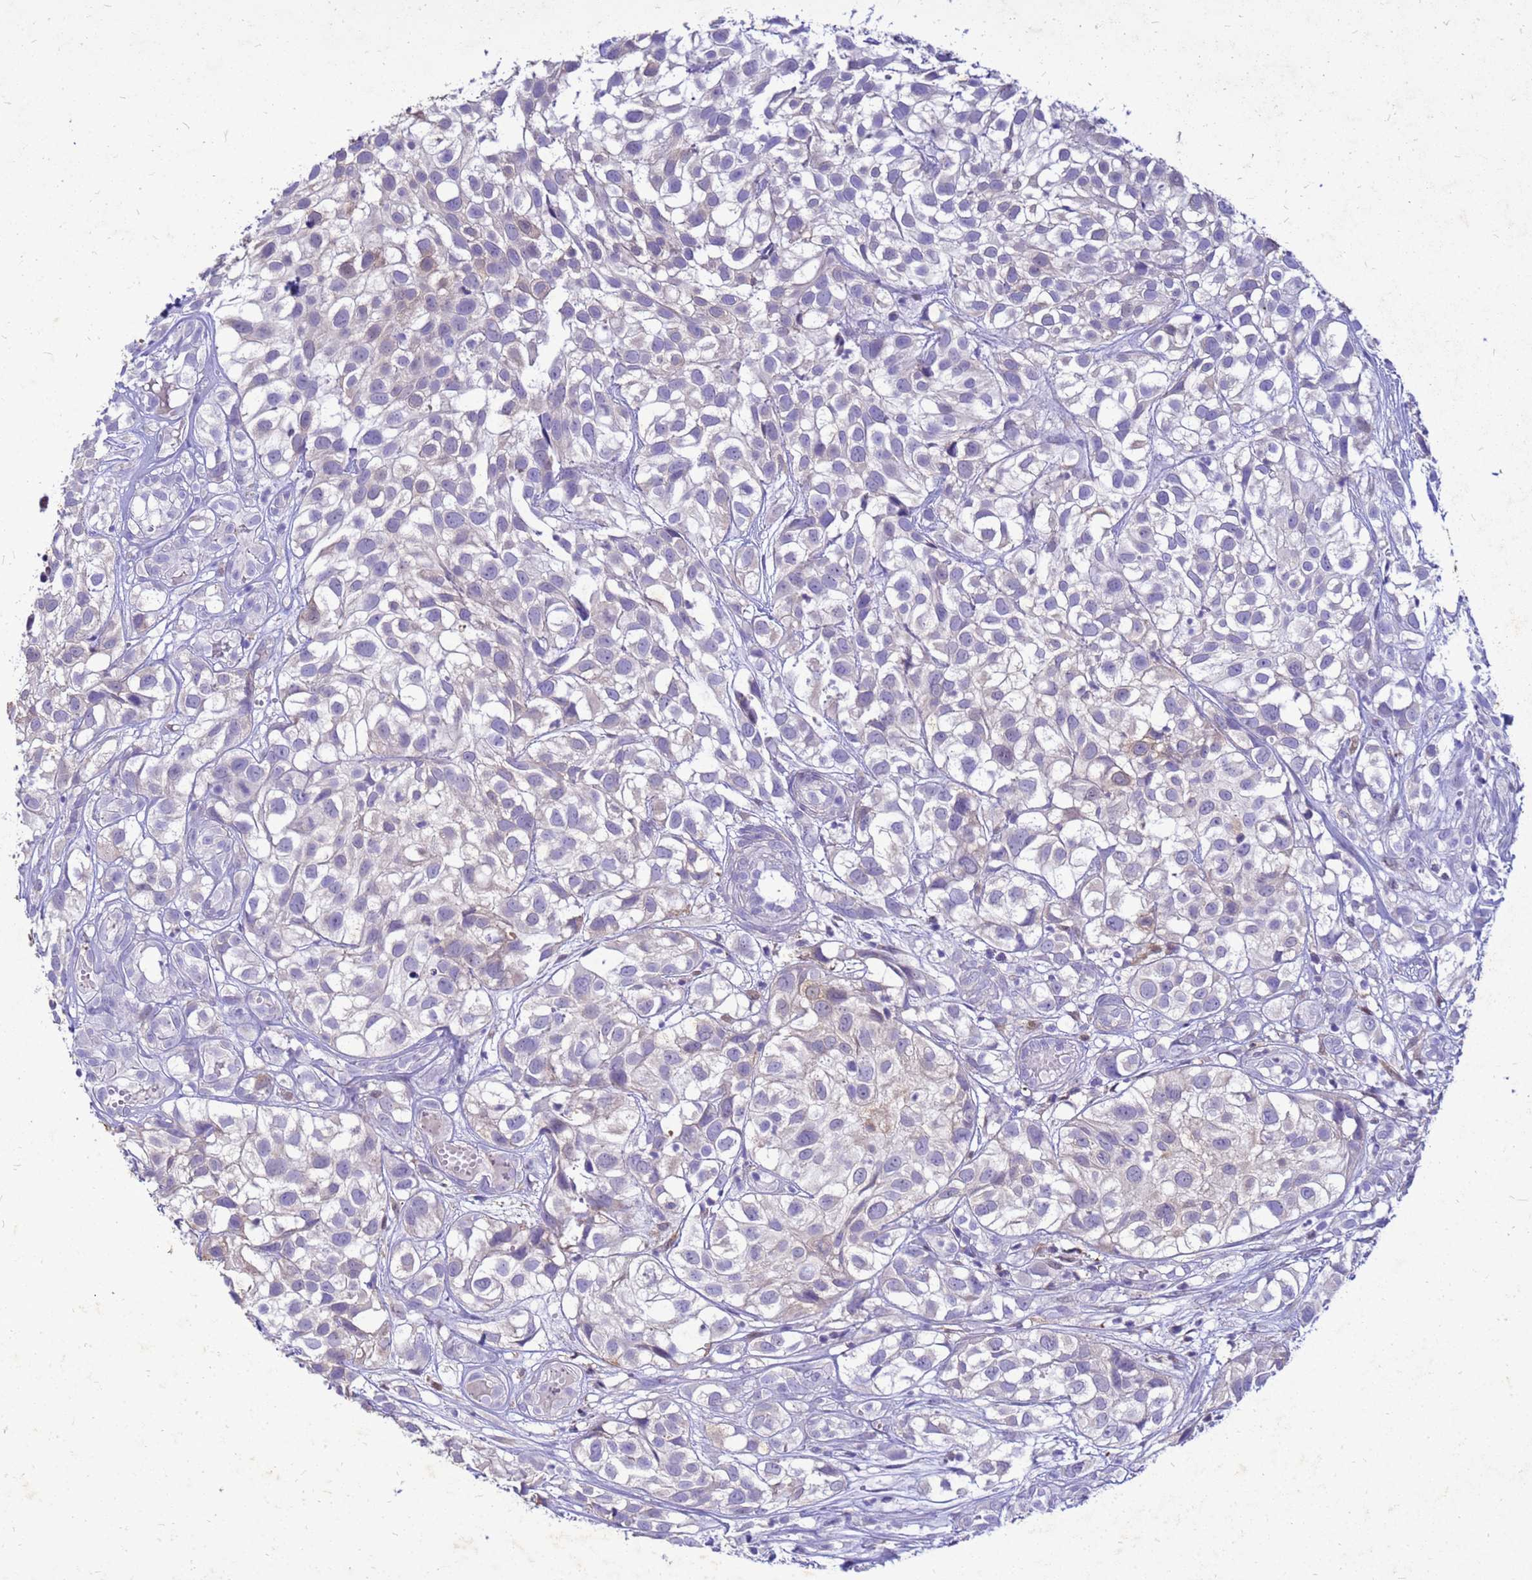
{"staining": {"intensity": "negative", "quantity": "none", "location": "none"}, "tissue": "urothelial cancer", "cell_type": "Tumor cells", "image_type": "cancer", "snomed": [{"axis": "morphology", "description": "Urothelial carcinoma, High grade"}, {"axis": "topography", "description": "Urinary bladder"}], "caption": "High power microscopy photomicrograph of an immunohistochemistry image of urothelial cancer, revealing no significant staining in tumor cells.", "gene": "AKR1C1", "patient": {"sex": "male", "age": 56}}